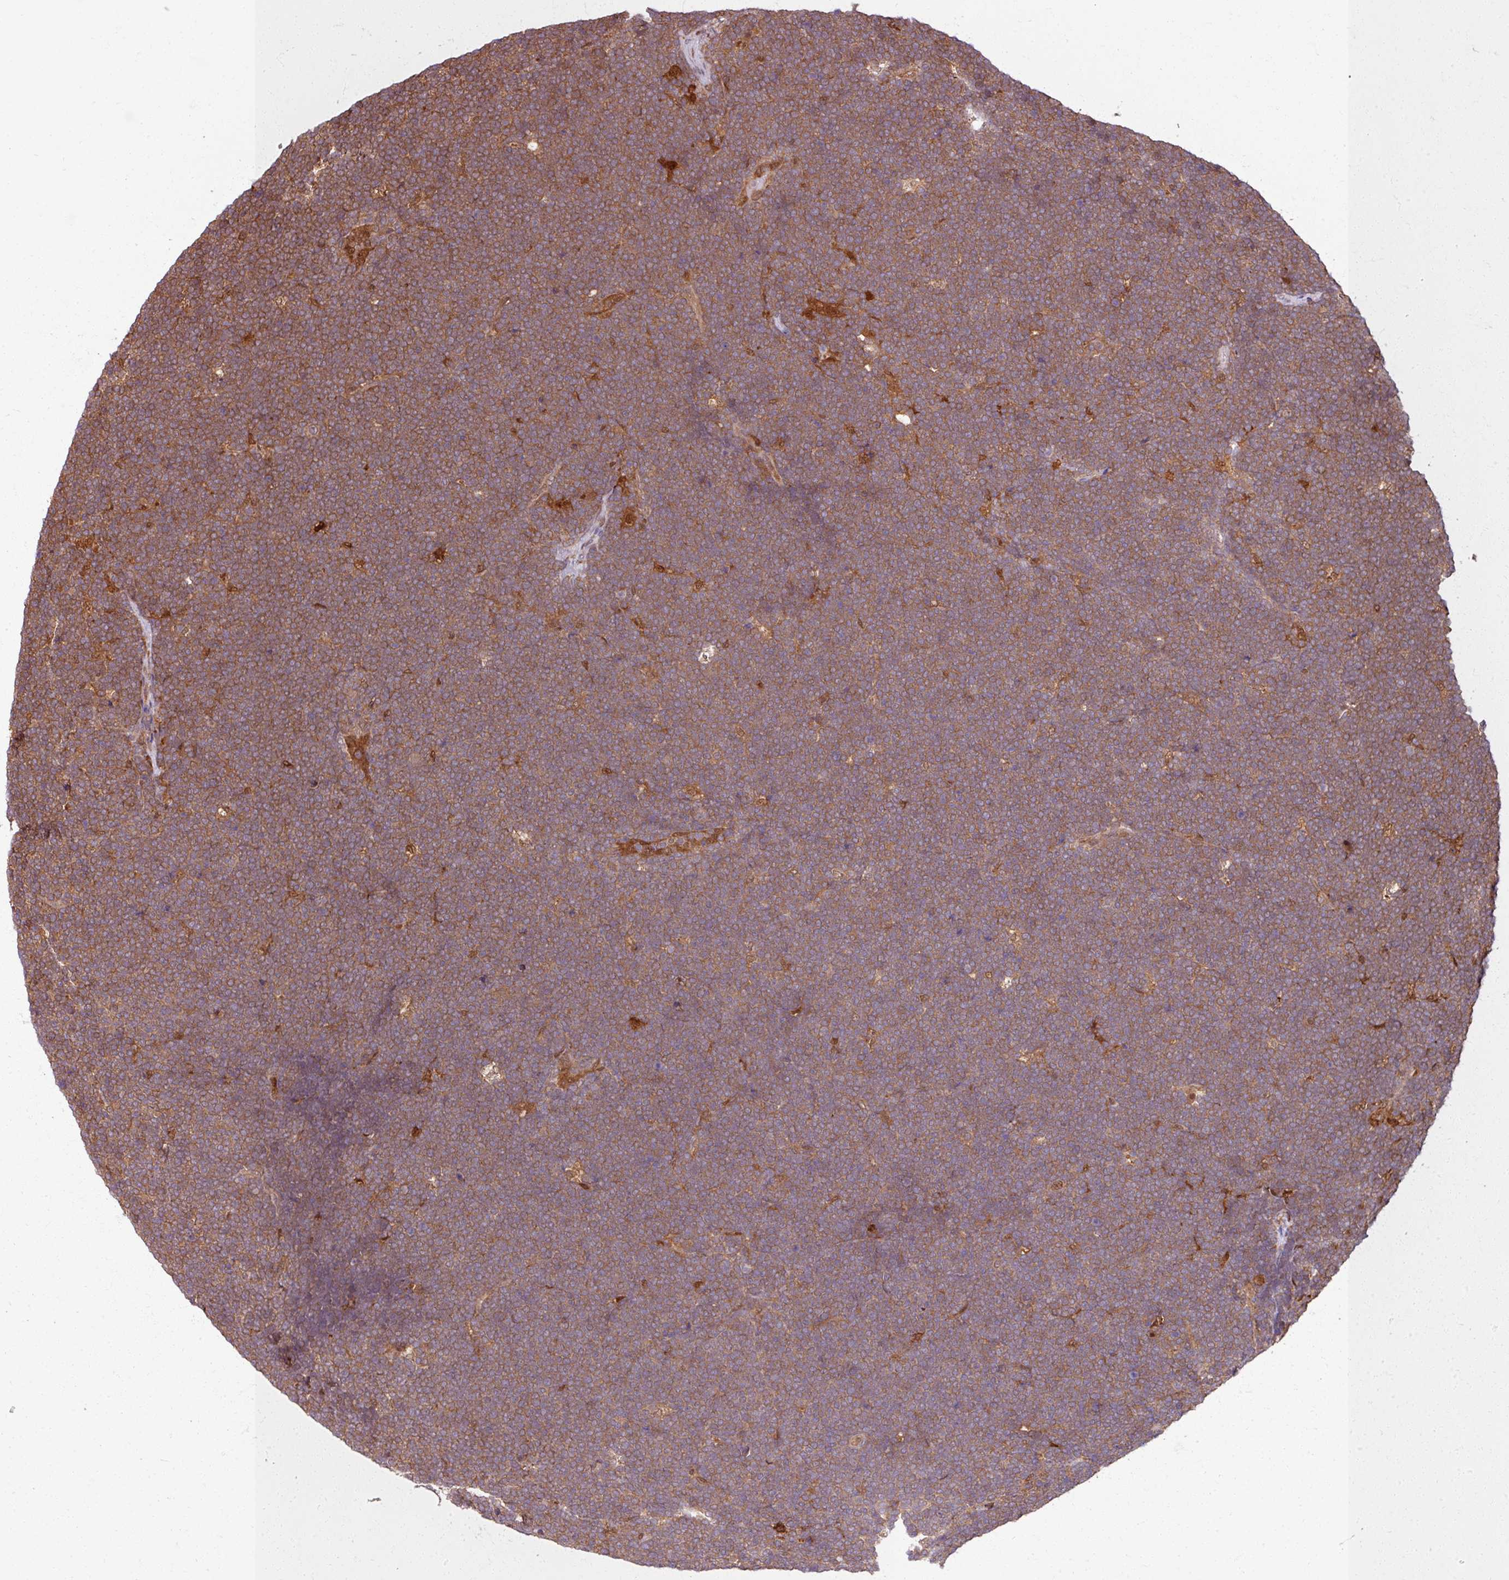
{"staining": {"intensity": "moderate", "quantity": ">75%", "location": "cytoplasmic/membranous"}, "tissue": "lymphoma", "cell_type": "Tumor cells", "image_type": "cancer", "snomed": [{"axis": "morphology", "description": "Malignant lymphoma, non-Hodgkin's type, High grade"}, {"axis": "topography", "description": "Lymph node"}], "caption": "About >75% of tumor cells in malignant lymphoma, non-Hodgkin's type (high-grade) exhibit moderate cytoplasmic/membranous protein expression as visualized by brown immunohistochemical staining.", "gene": "KCTD11", "patient": {"sex": "male", "age": 13}}